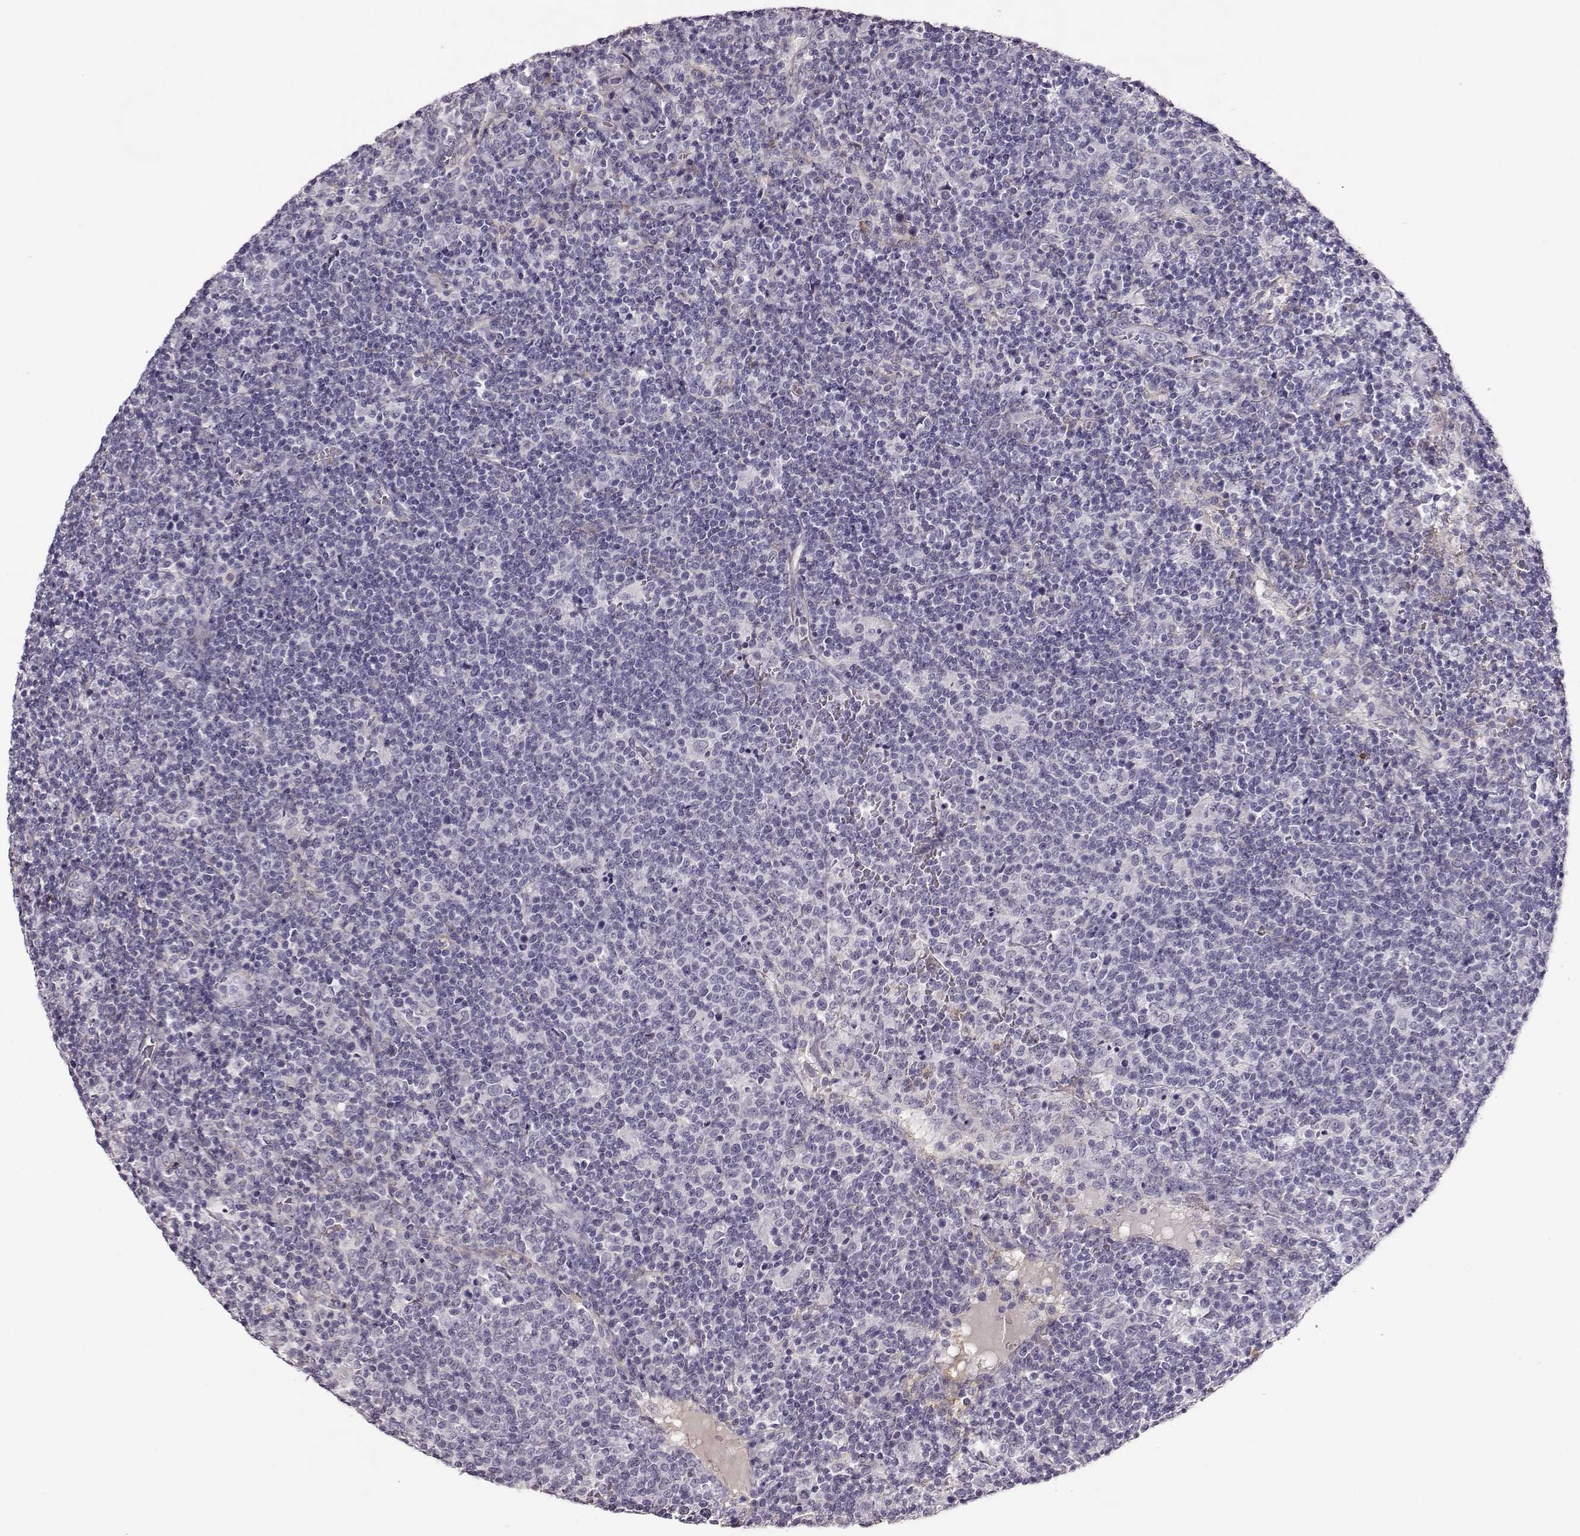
{"staining": {"intensity": "negative", "quantity": "none", "location": "none"}, "tissue": "lymphoma", "cell_type": "Tumor cells", "image_type": "cancer", "snomed": [{"axis": "morphology", "description": "Malignant lymphoma, non-Hodgkin's type, High grade"}, {"axis": "topography", "description": "Lymph node"}], "caption": "Protein analysis of high-grade malignant lymphoma, non-Hodgkin's type demonstrates no significant positivity in tumor cells. (Brightfield microscopy of DAB (3,3'-diaminobenzidine) immunohistochemistry at high magnification).", "gene": "TRIM69", "patient": {"sex": "male", "age": 61}}